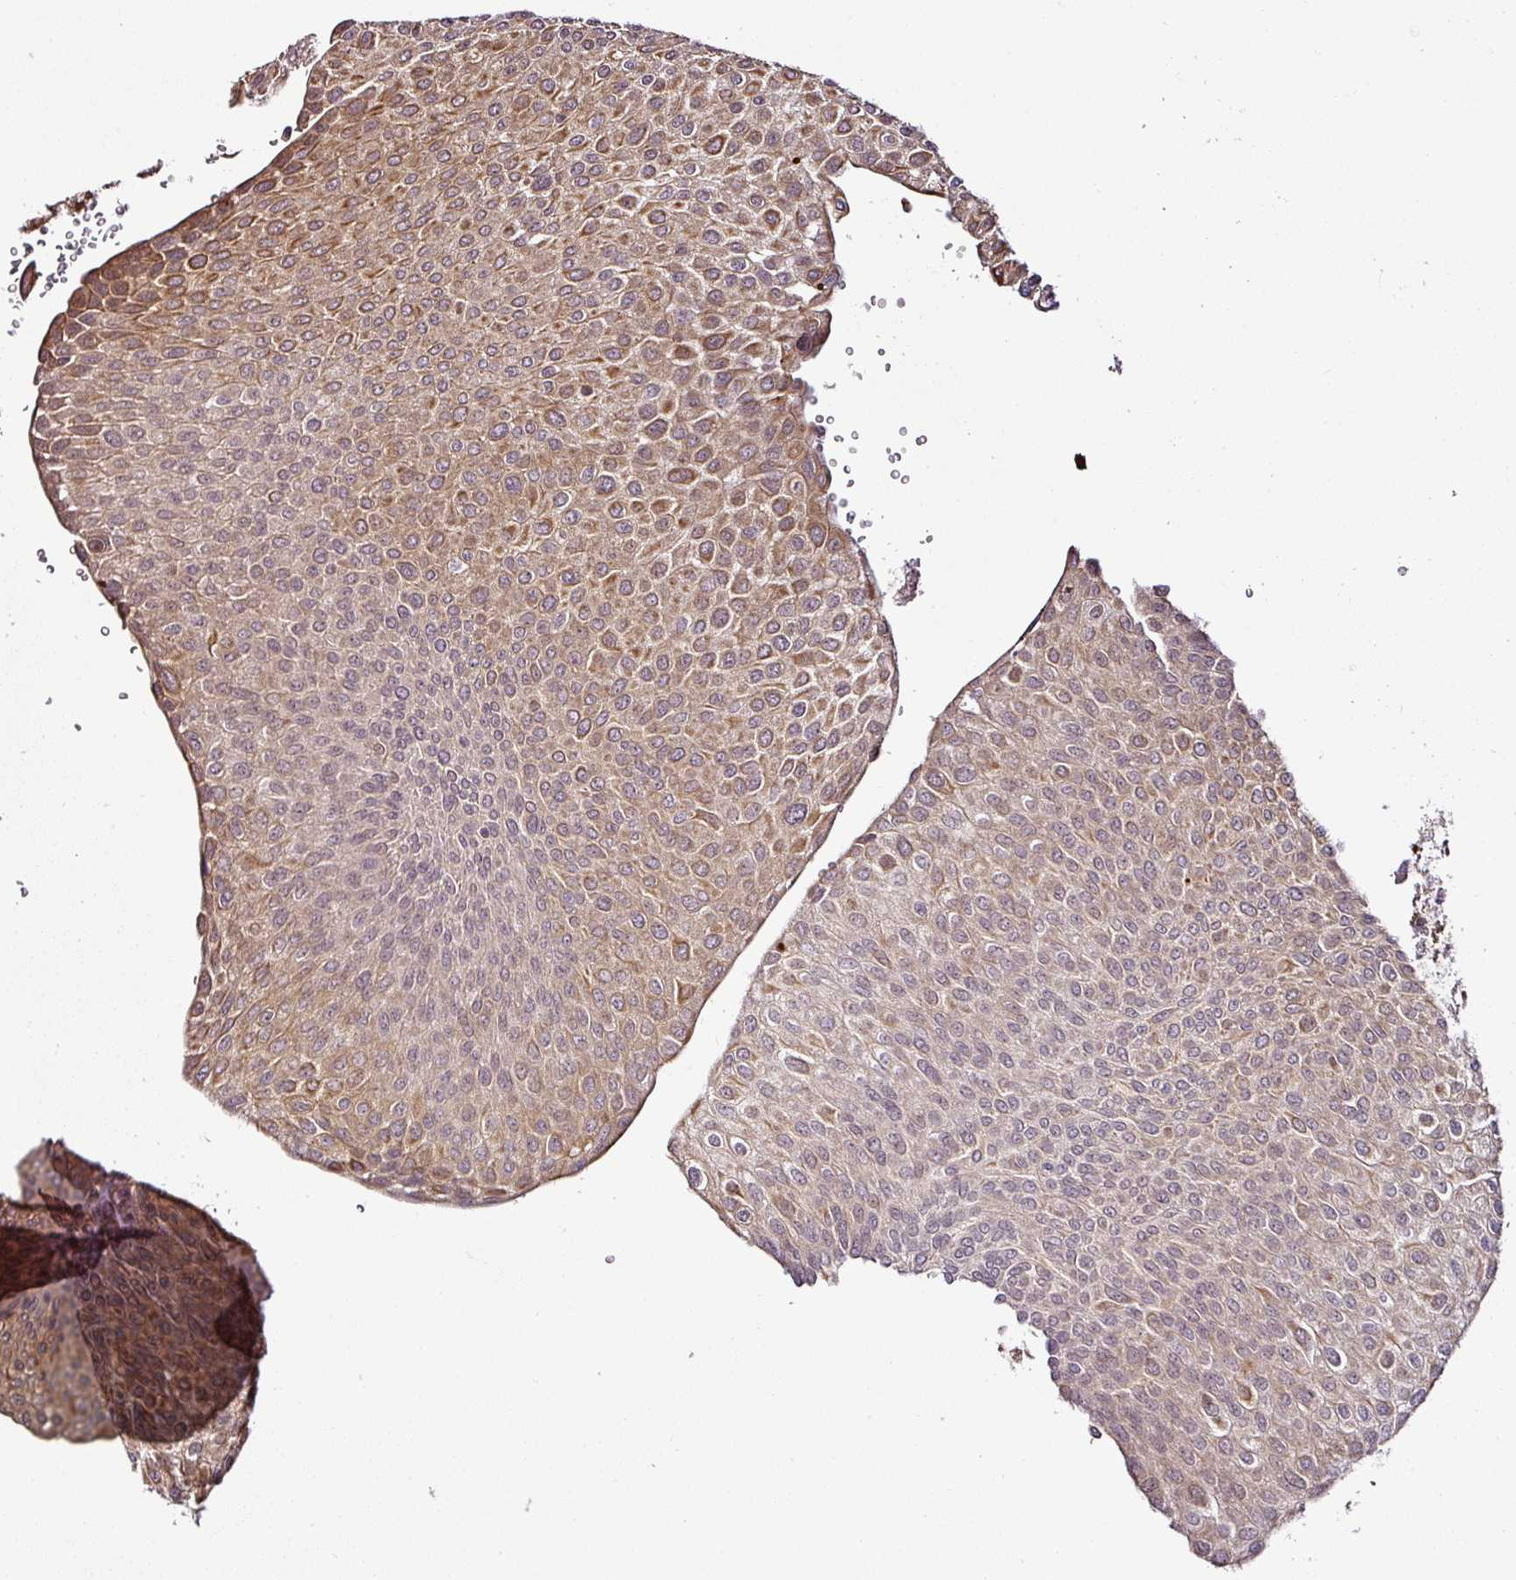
{"staining": {"intensity": "moderate", "quantity": ">75%", "location": "cytoplasmic/membranous,nuclear"}, "tissue": "urothelial cancer", "cell_type": "Tumor cells", "image_type": "cancer", "snomed": [{"axis": "morphology", "description": "Urothelial carcinoma, NOS"}, {"axis": "topography", "description": "Urinary bladder"}], "caption": "DAB (3,3'-diaminobenzidine) immunohistochemical staining of human urothelial cancer reveals moderate cytoplasmic/membranous and nuclear protein positivity in about >75% of tumor cells.", "gene": "DCAF13", "patient": {"sex": "male", "age": 67}}